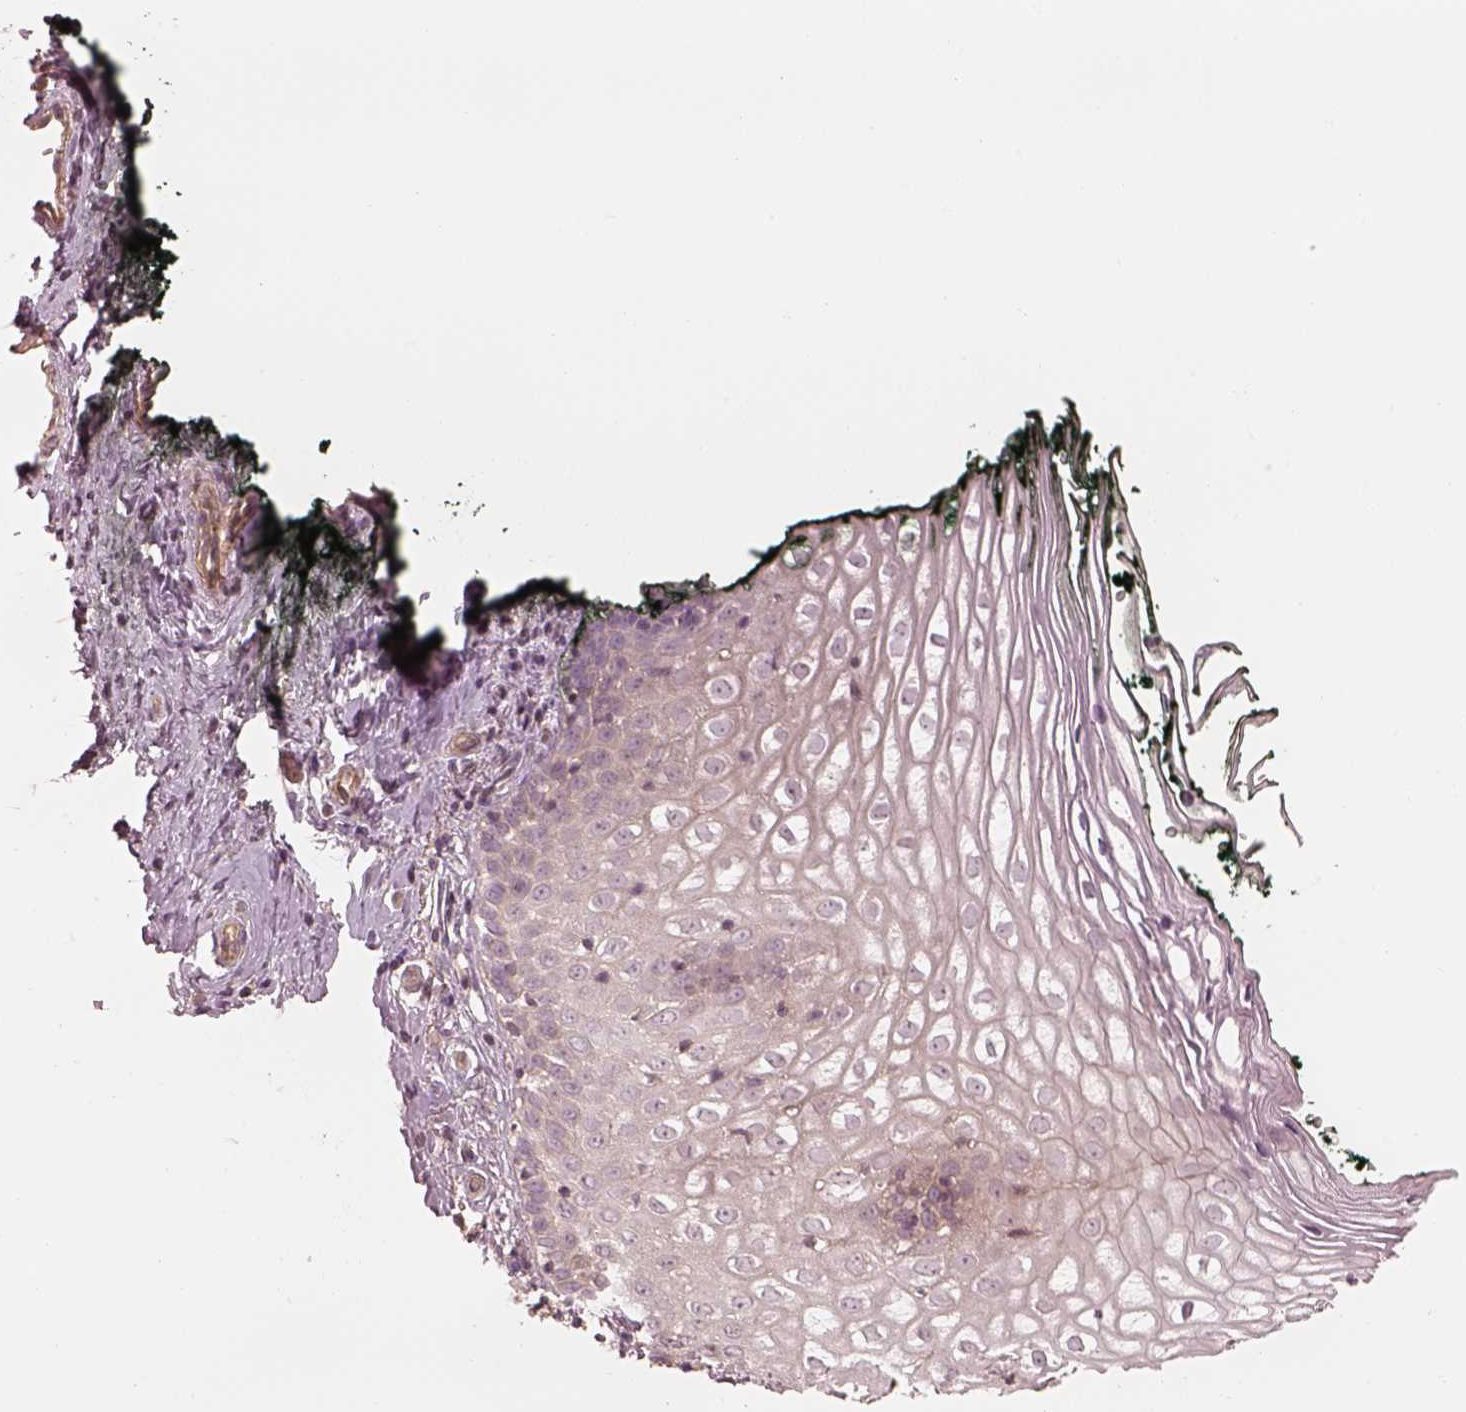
{"staining": {"intensity": "negative", "quantity": "none", "location": "none"}, "tissue": "vagina", "cell_type": "Squamous epithelial cells", "image_type": "normal", "snomed": [{"axis": "morphology", "description": "Normal tissue, NOS"}, {"axis": "topography", "description": "Vagina"}], "caption": "Immunohistochemistry (IHC) micrograph of benign human vagina stained for a protein (brown), which reveals no staining in squamous epithelial cells.", "gene": "FAM107B", "patient": {"sex": "female", "age": 47}}